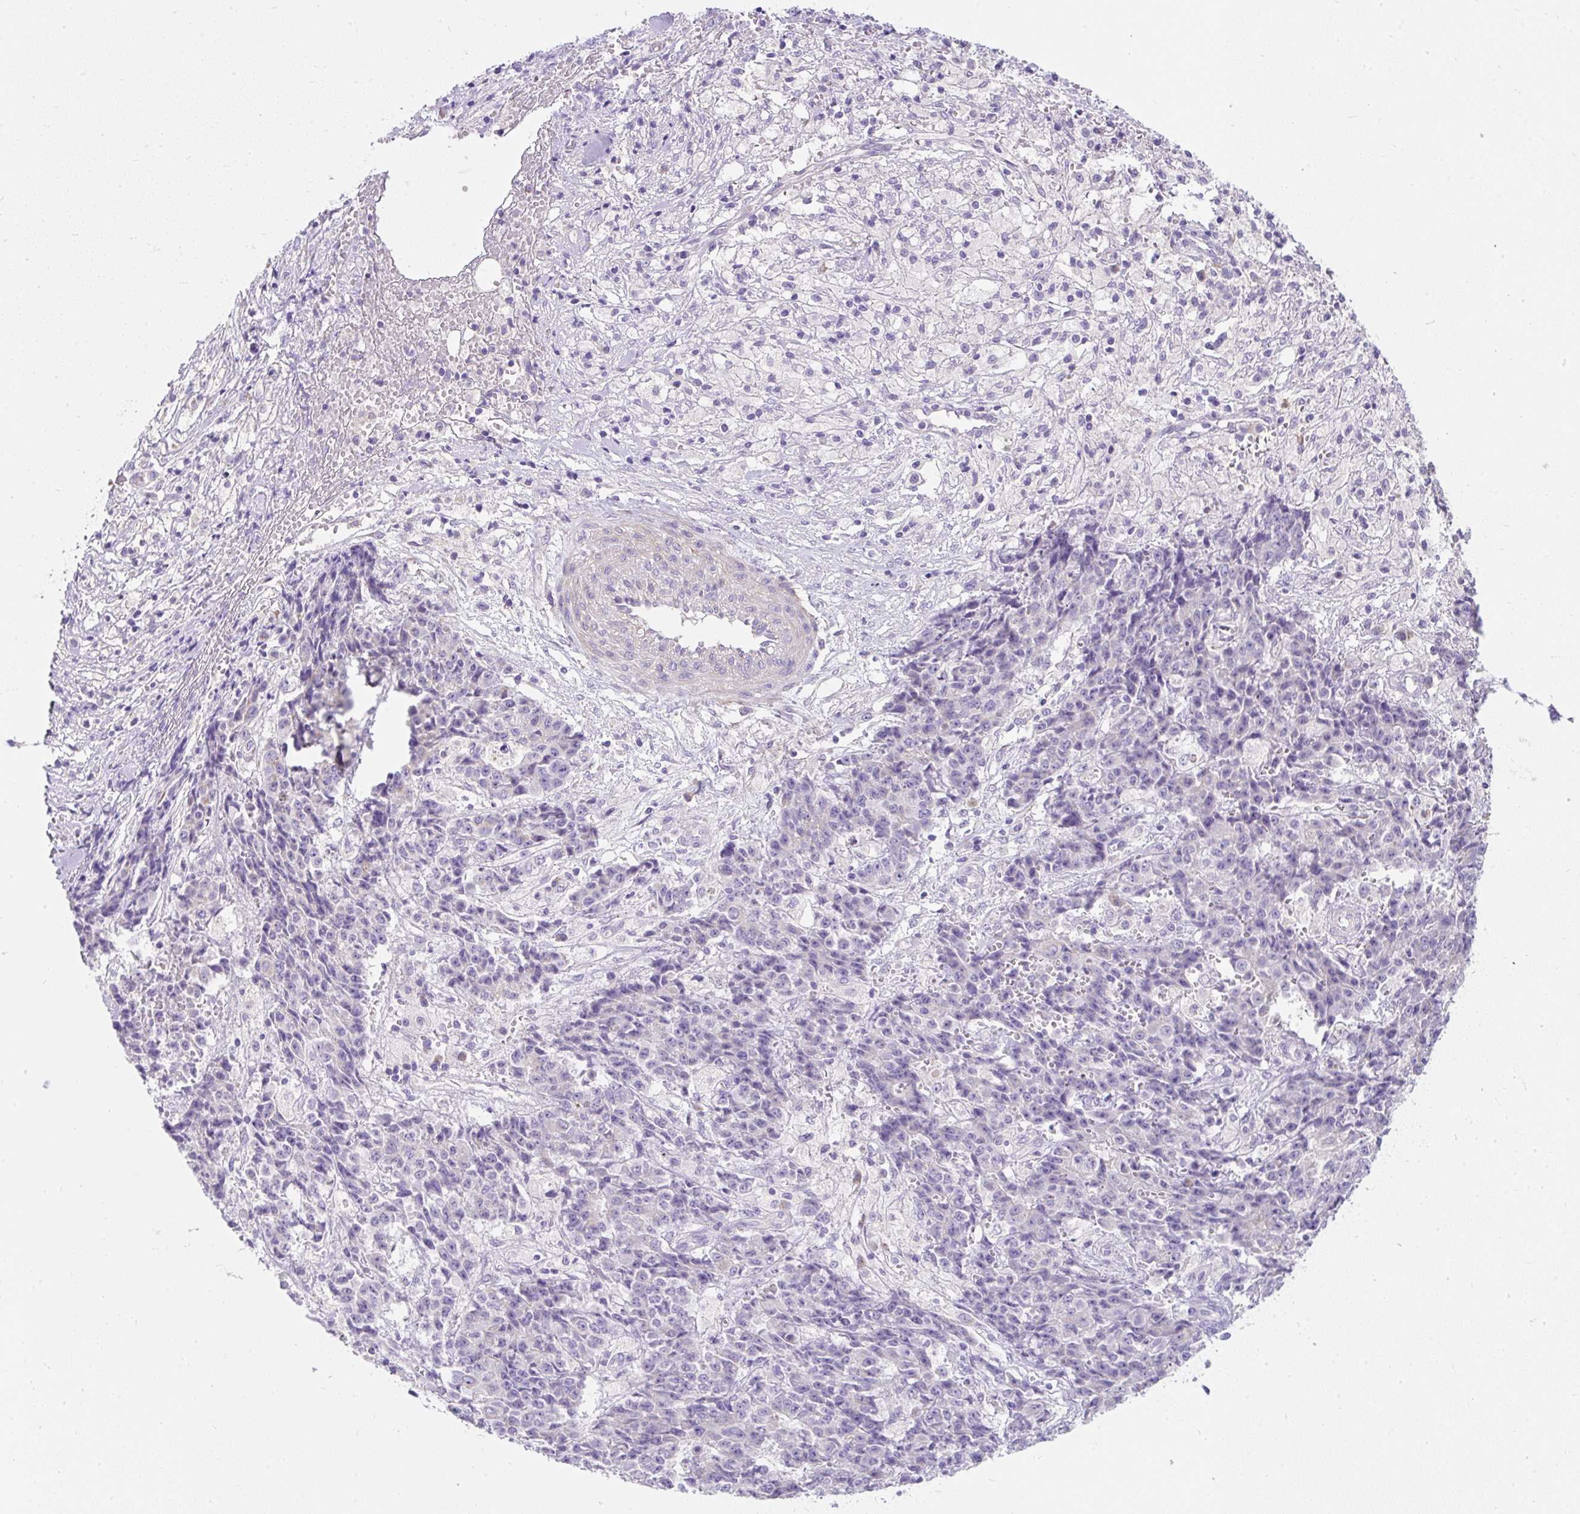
{"staining": {"intensity": "negative", "quantity": "none", "location": "none"}, "tissue": "ovarian cancer", "cell_type": "Tumor cells", "image_type": "cancer", "snomed": [{"axis": "morphology", "description": "Carcinoma, endometroid"}, {"axis": "topography", "description": "Ovary"}], "caption": "Tumor cells show no significant protein staining in endometroid carcinoma (ovarian).", "gene": "SUSD5", "patient": {"sex": "female", "age": 42}}